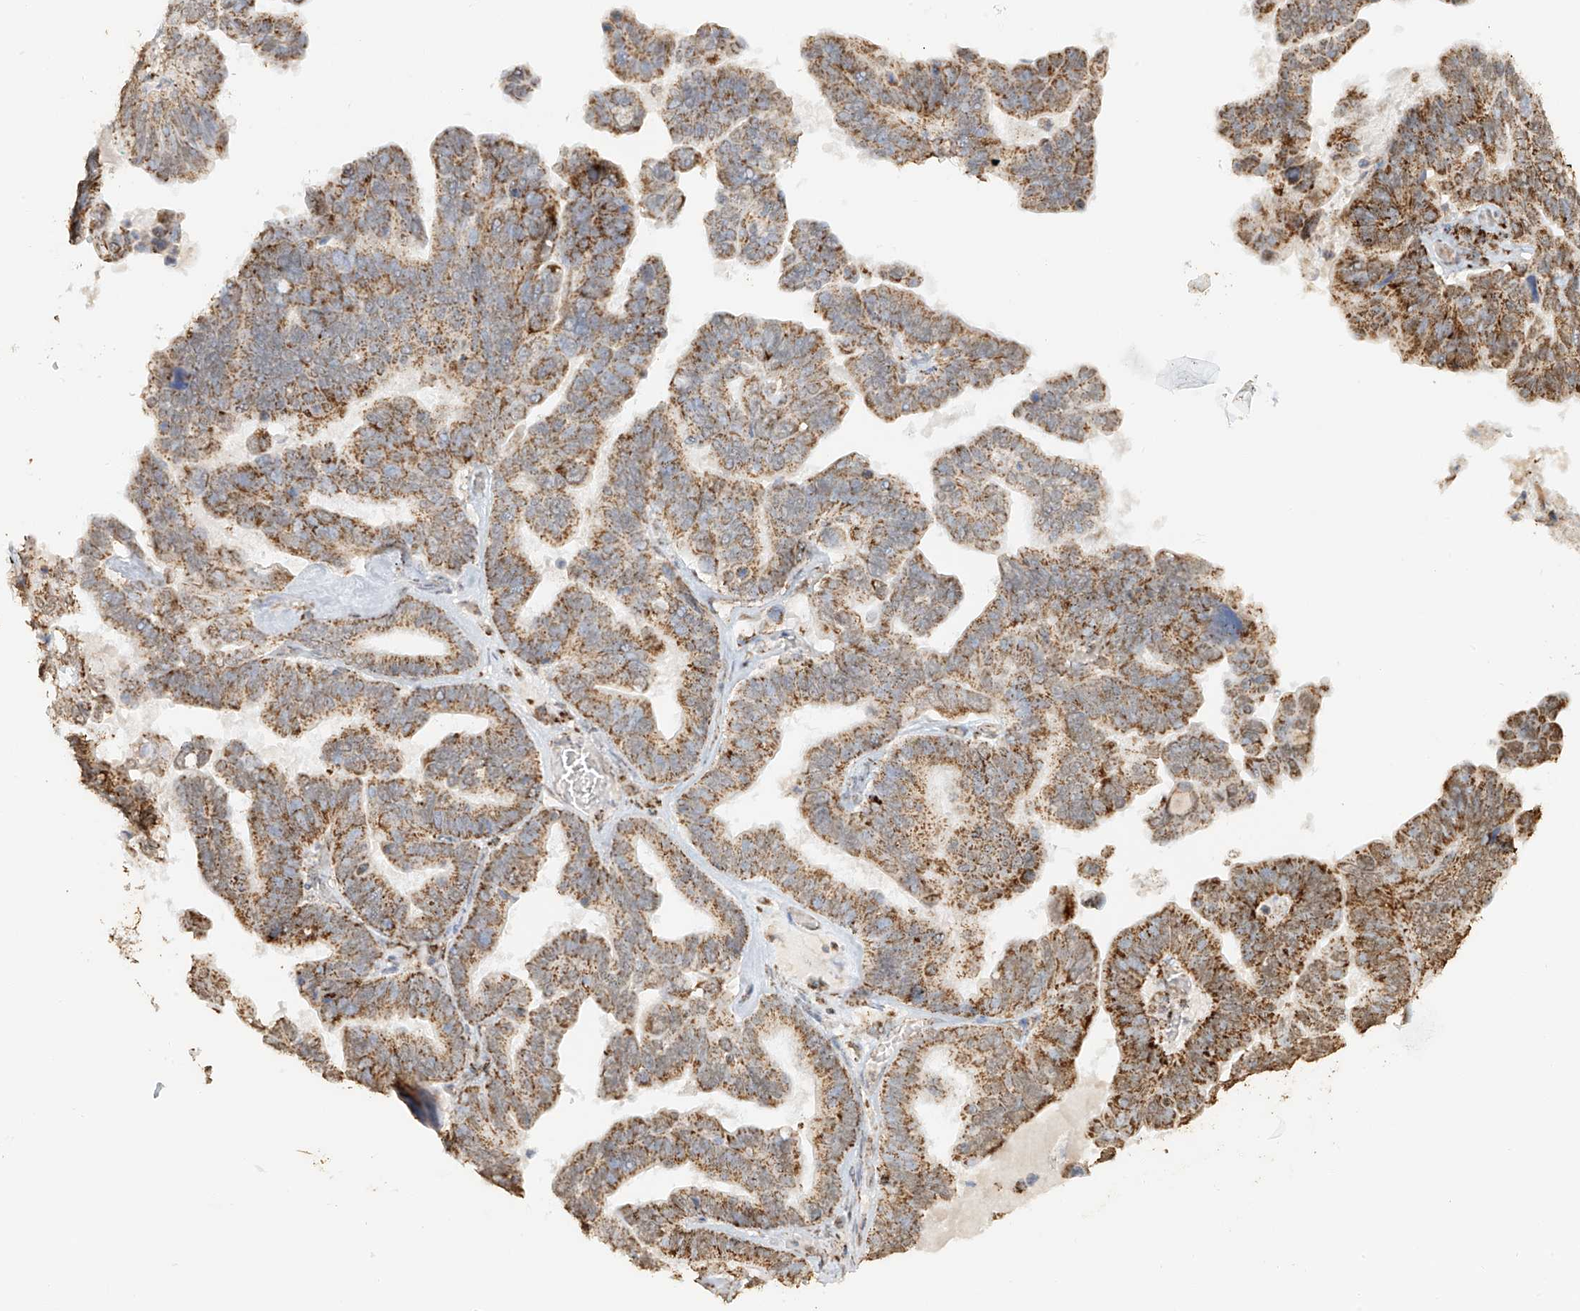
{"staining": {"intensity": "moderate", "quantity": ">75%", "location": "cytoplasmic/membranous"}, "tissue": "ovarian cancer", "cell_type": "Tumor cells", "image_type": "cancer", "snomed": [{"axis": "morphology", "description": "Cystadenocarcinoma, serous, NOS"}, {"axis": "topography", "description": "Ovary"}], "caption": "This photomicrograph demonstrates immunohistochemistry (IHC) staining of human ovarian serous cystadenocarcinoma, with medium moderate cytoplasmic/membranous staining in about >75% of tumor cells.", "gene": "MIPEP", "patient": {"sex": "female", "age": 56}}